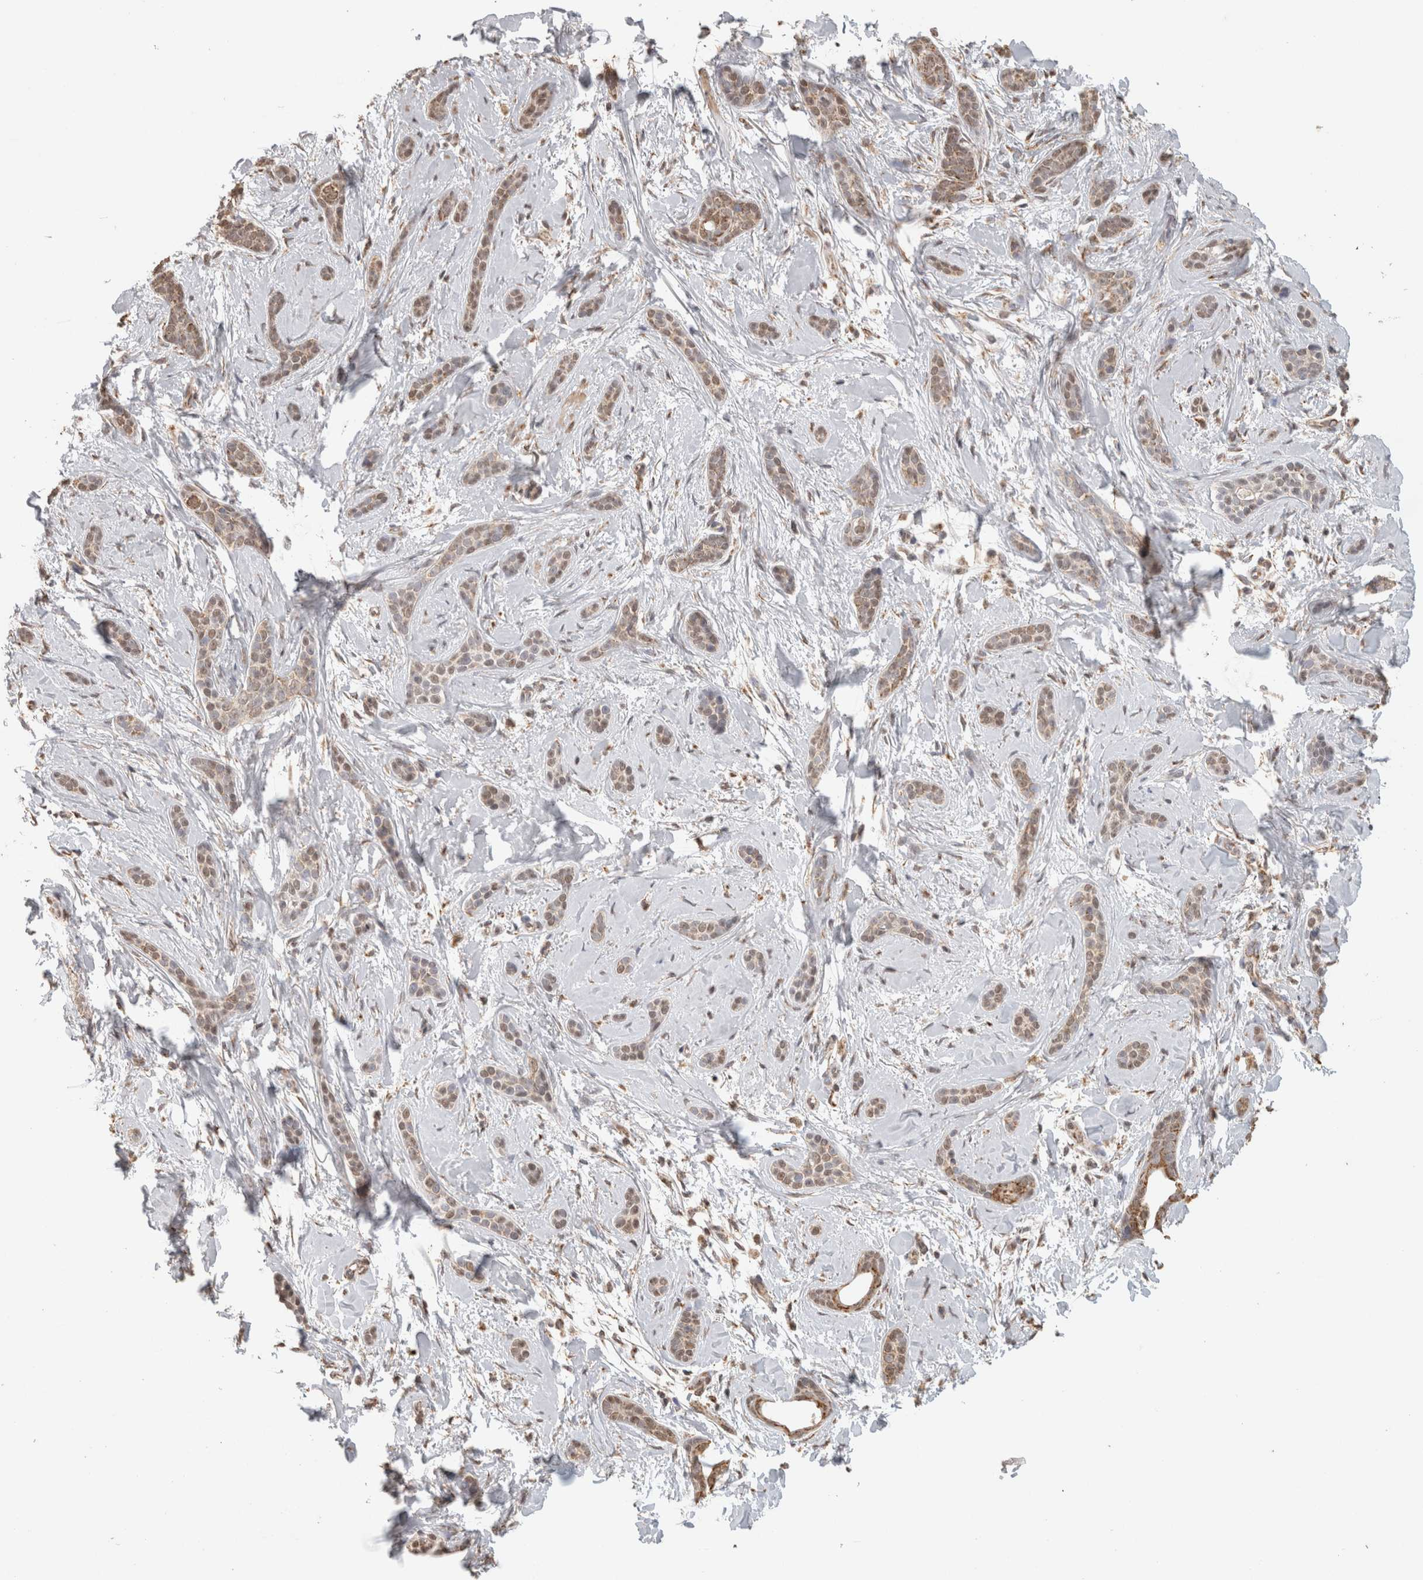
{"staining": {"intensity": "moderate", "quantity": ">75%", "location": "cytoplasmic/membranous,nuclear"}, "tissue": "skin cancer", "cell_type": "Tumor cells", "image_type": "cancer", "snomed": [{"axis": "morphology", "description": "Basal cell carcinoma"}, {"axis": "morphology", "description": "Adnexal tumor, benign"}, {"axis": "topography", "description": "Skin"}], "caption": "Protein expression analysis of human skin benign adnexal tumor reveals moderate cytoplasmic/membranous and nuclear positivity in about >75% of tumor cells. (IHC, brightfield microscopy, high magnification).", "gene": "BNIP3L", "patient": {"sex": "female", "age": 42}}